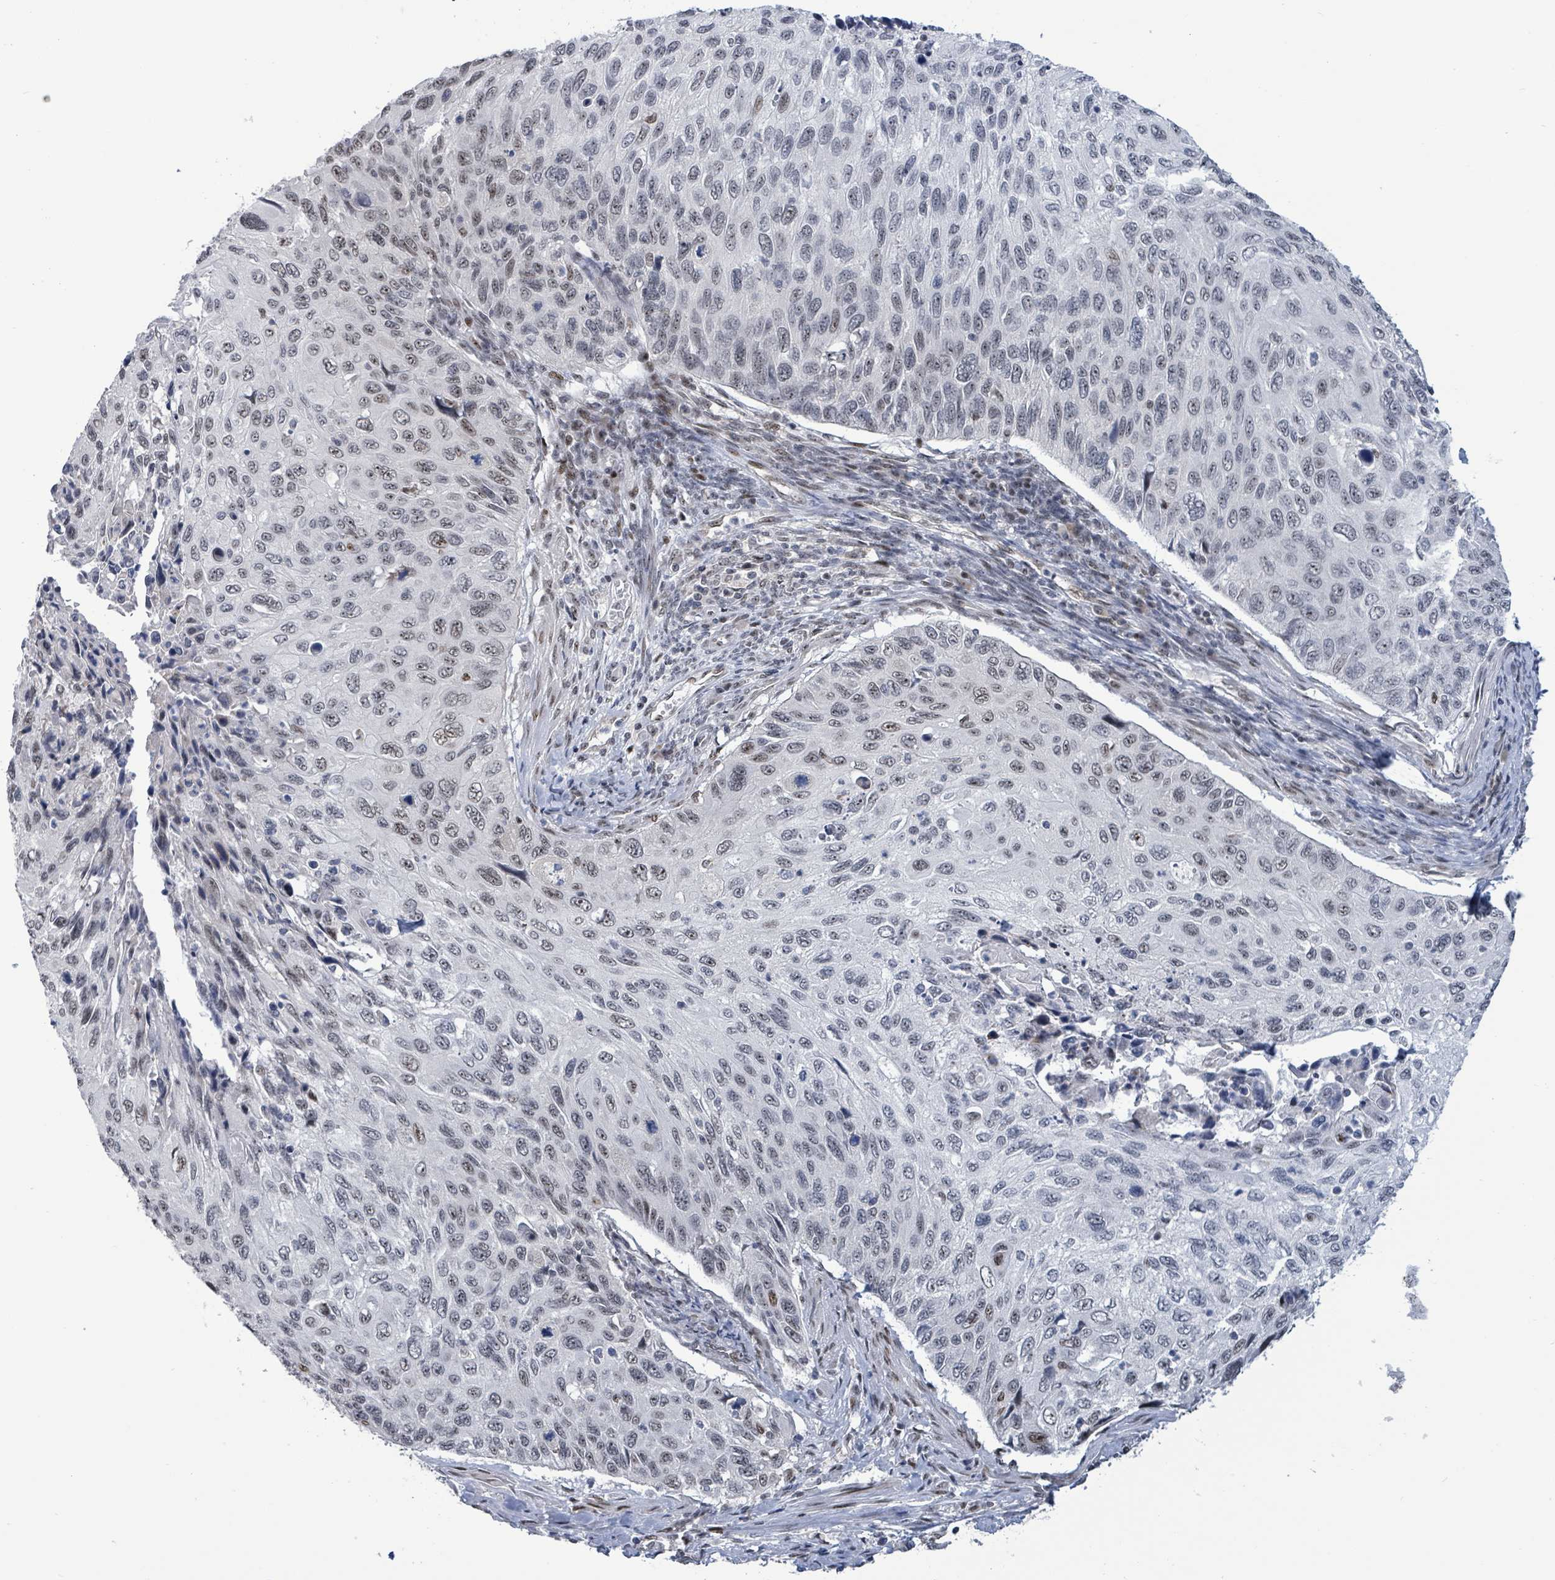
{"staining": {"intensity": "weak", "quantity": "25%-75%", "location": "nuclear"}, "tissue": "cervical cancer", "cell_type": "Tumor cells", "image_type": "cancer", "snomed": [{"axis": "morphology", "description": "Squamous cell carcinoma, NOS"}, {"axis": "topography", "description": "Cervix"}], "caption": "Cervical cancer (squamous cell carcinoma) was stained to show a protein in brown. There is low levels of weak nuclear positivity in about 25%-75% of tumor cells.", "gene": "RRN3", "patient": {"sex": "female", "age": 70}}